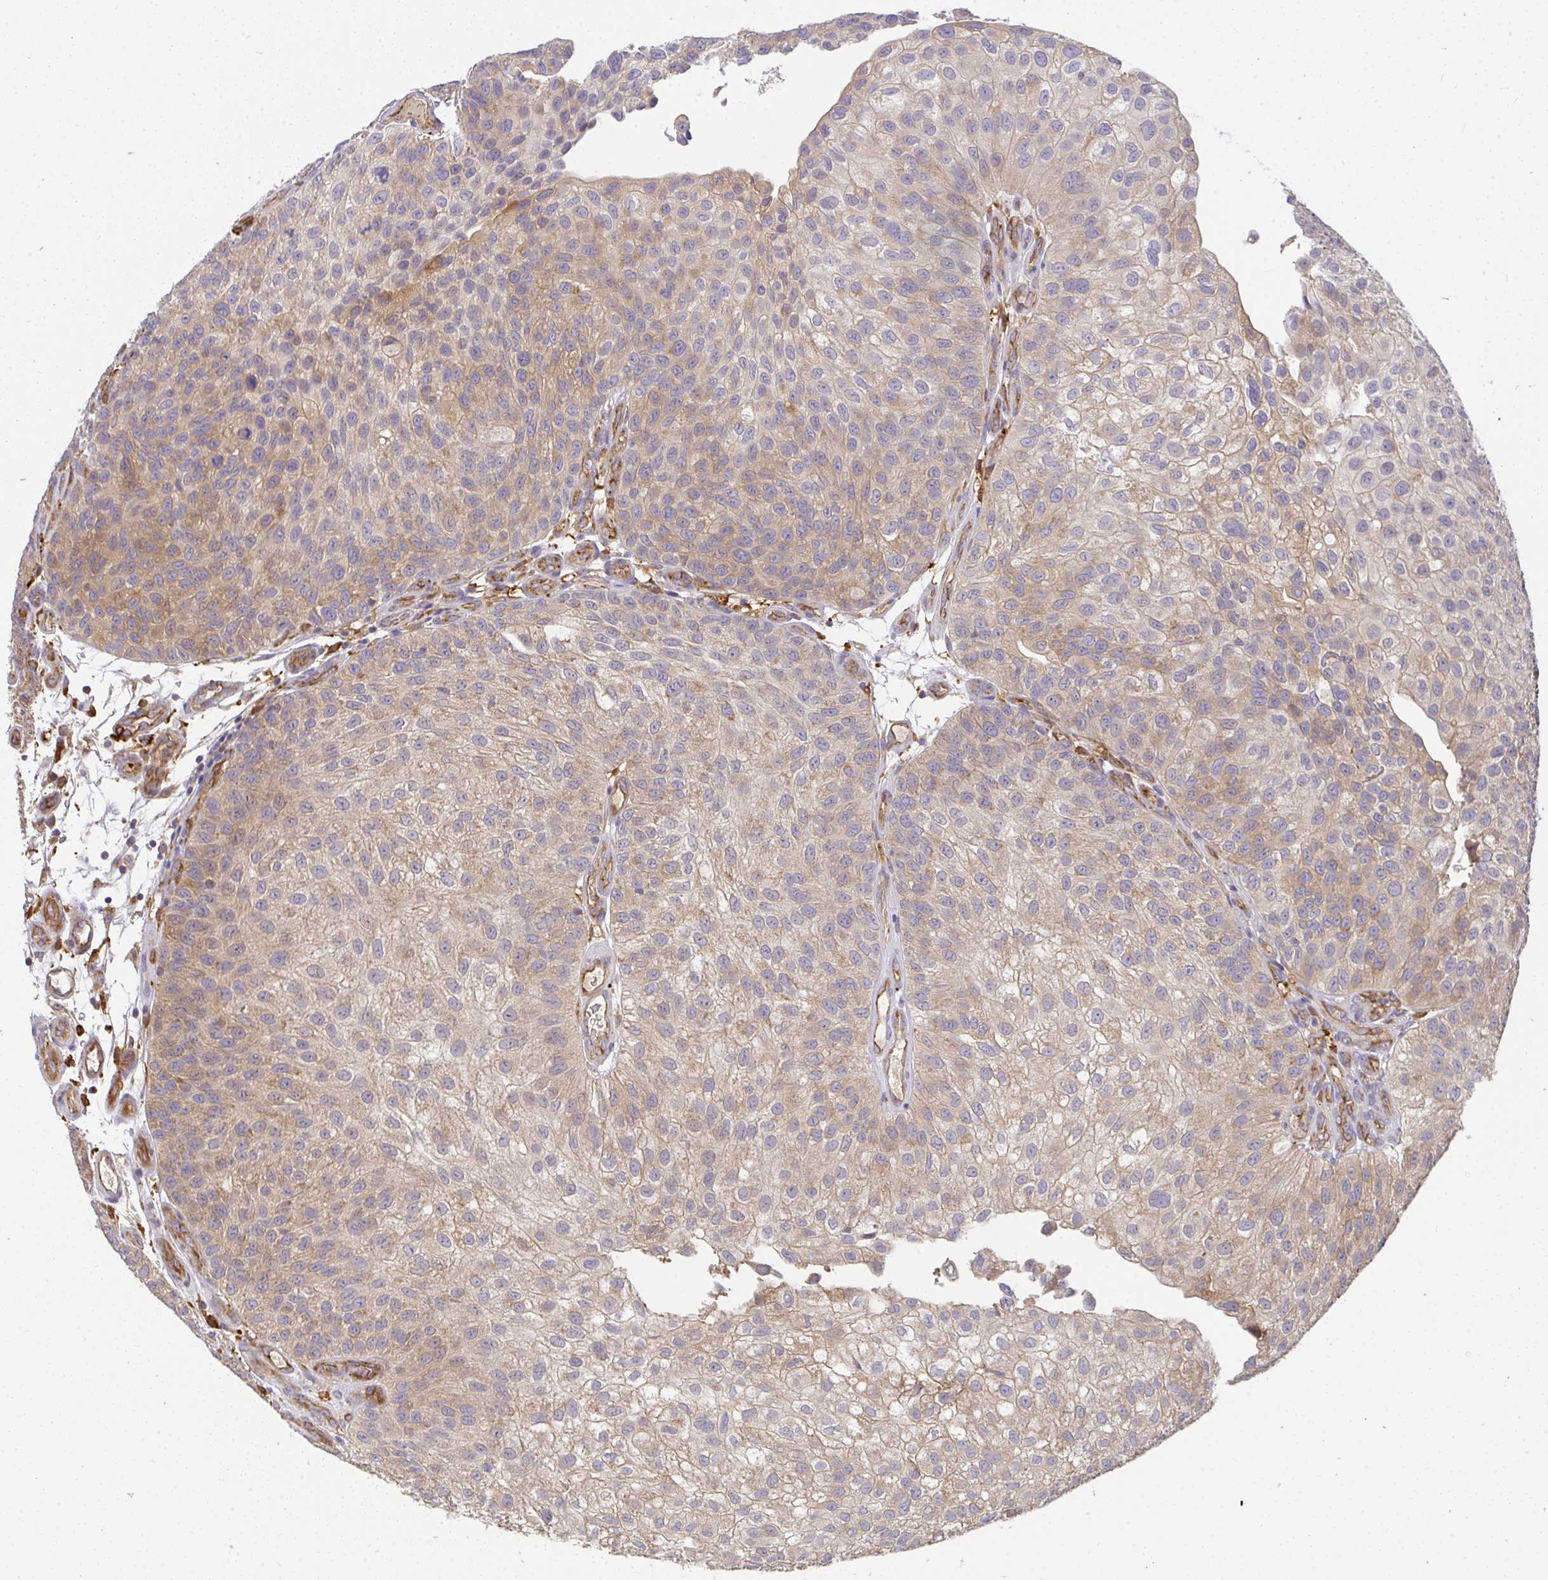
{"staining": {"intensity": "weak", "quantity": ">75%", "location": "cytoplasmic/membranous"}, "tissue": "urothelial cancer", "cell_type": "Tumor cells", "image_type": "cancer", "snomed": [{"axis": "morphology", "description": "Urothelial carcinoma, NOS"}, {"axis": "topography", "description": "Urinary bladder"}], "caption": "A brown stain highlights weak cytoplasmic/membranous staining of a protein in transitional cell carcinoma tumor cells.", "gene": "B4GALT6", "patient": {"sex": "male", "age": 87}}